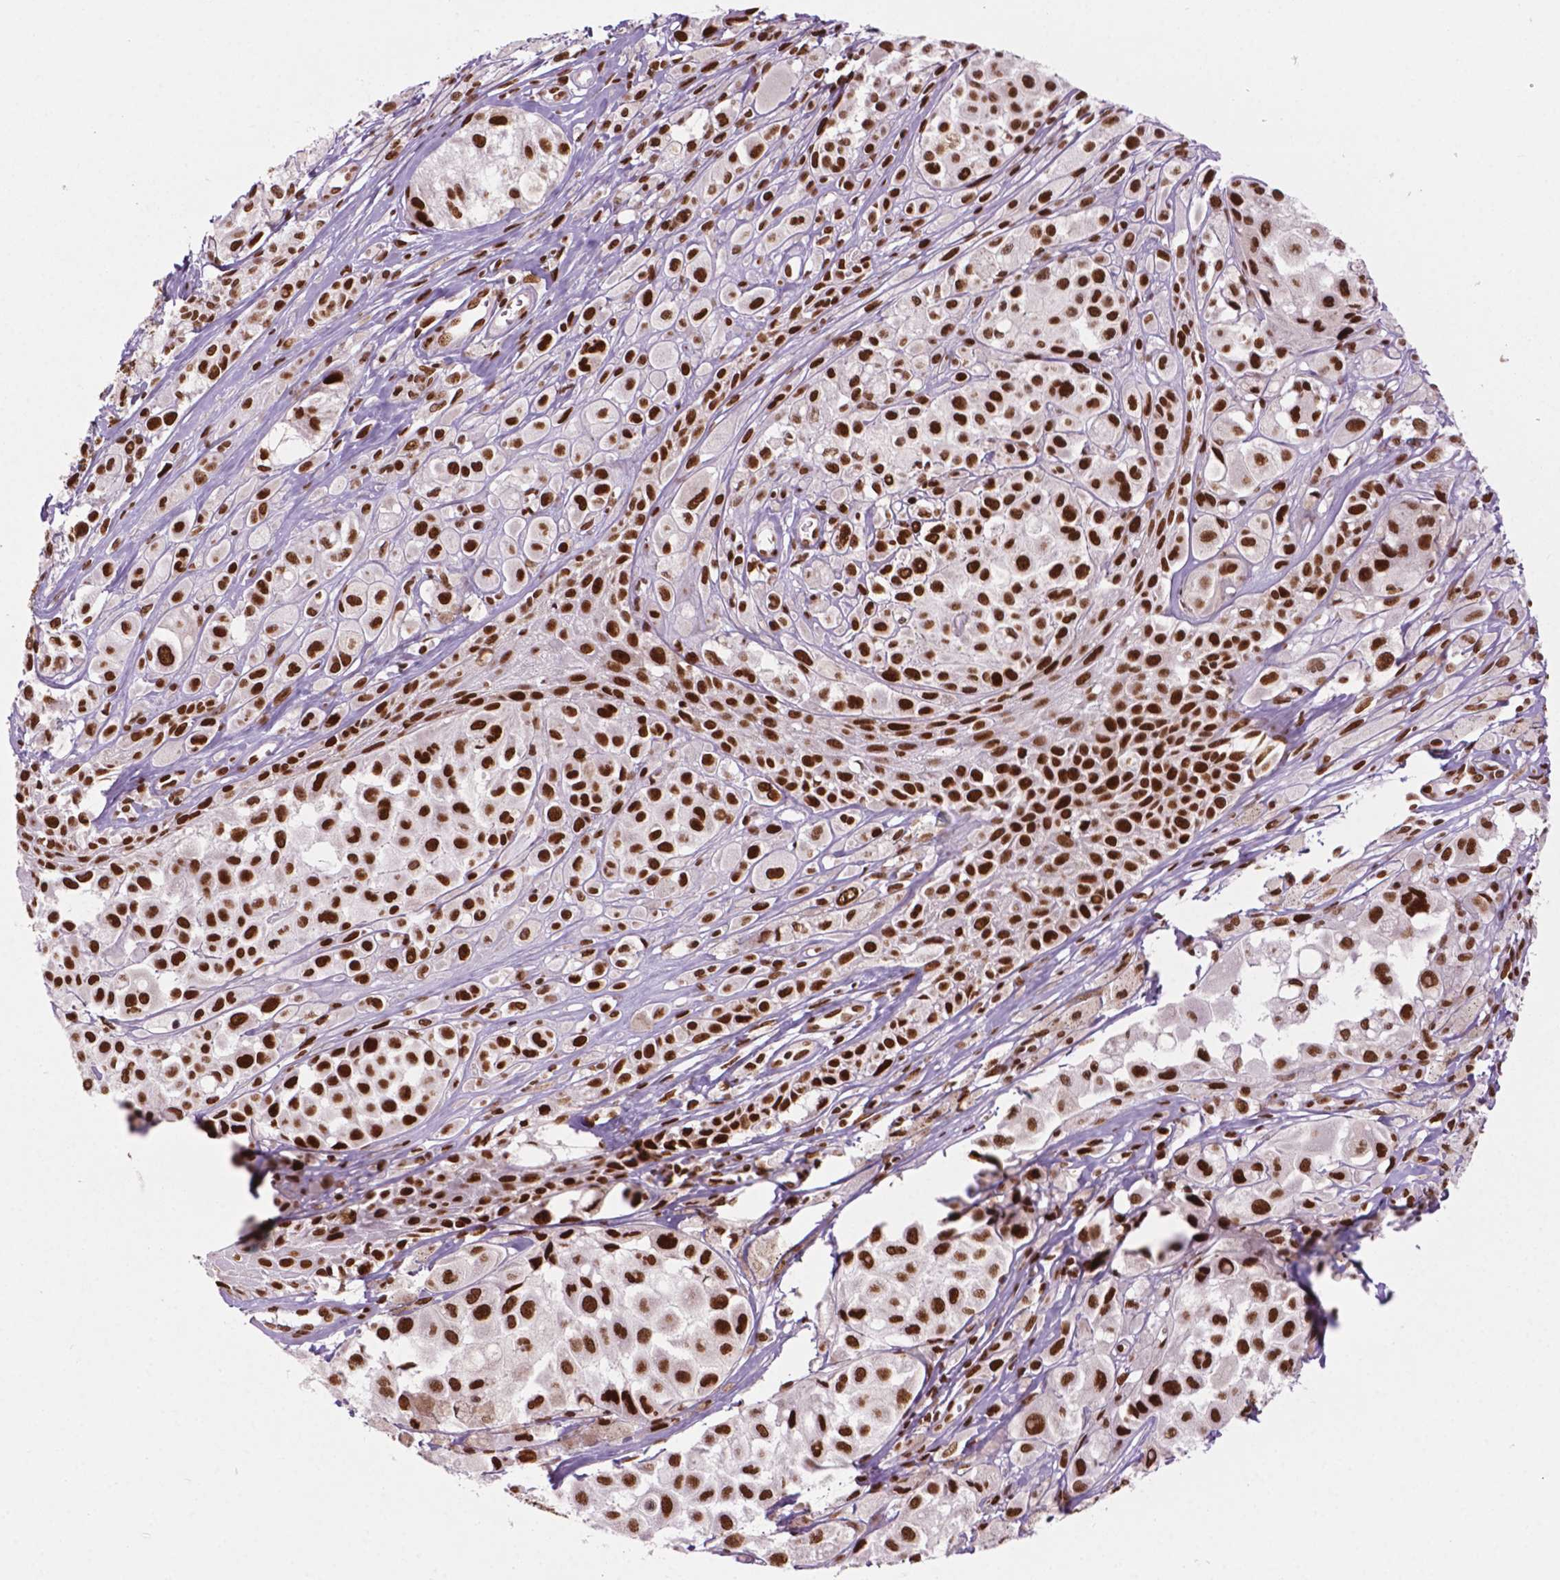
{"staining": {"intensity": "strong", "quantity": "25%-75%", "location": "nuclear"}, "tissue": "melanoma", "cell_type": "Tumor cells", "image_type": "cancer", "snomed": [{"axis": "morphology", "description": "Malignant melanoma, NOS"}, {"axis": "topography", "description": "Skin"}], "caption": "Protein expression analysis of melanoma demonstrates strong nuclear staining in approximately 25%-75% of tumor cells. (DAB (3,3'-diaminobenzidine) IHC with brightfield microscopy, high magnification).", "gene": "MLH1", "patient": {"sex": "male", "age": 77}}